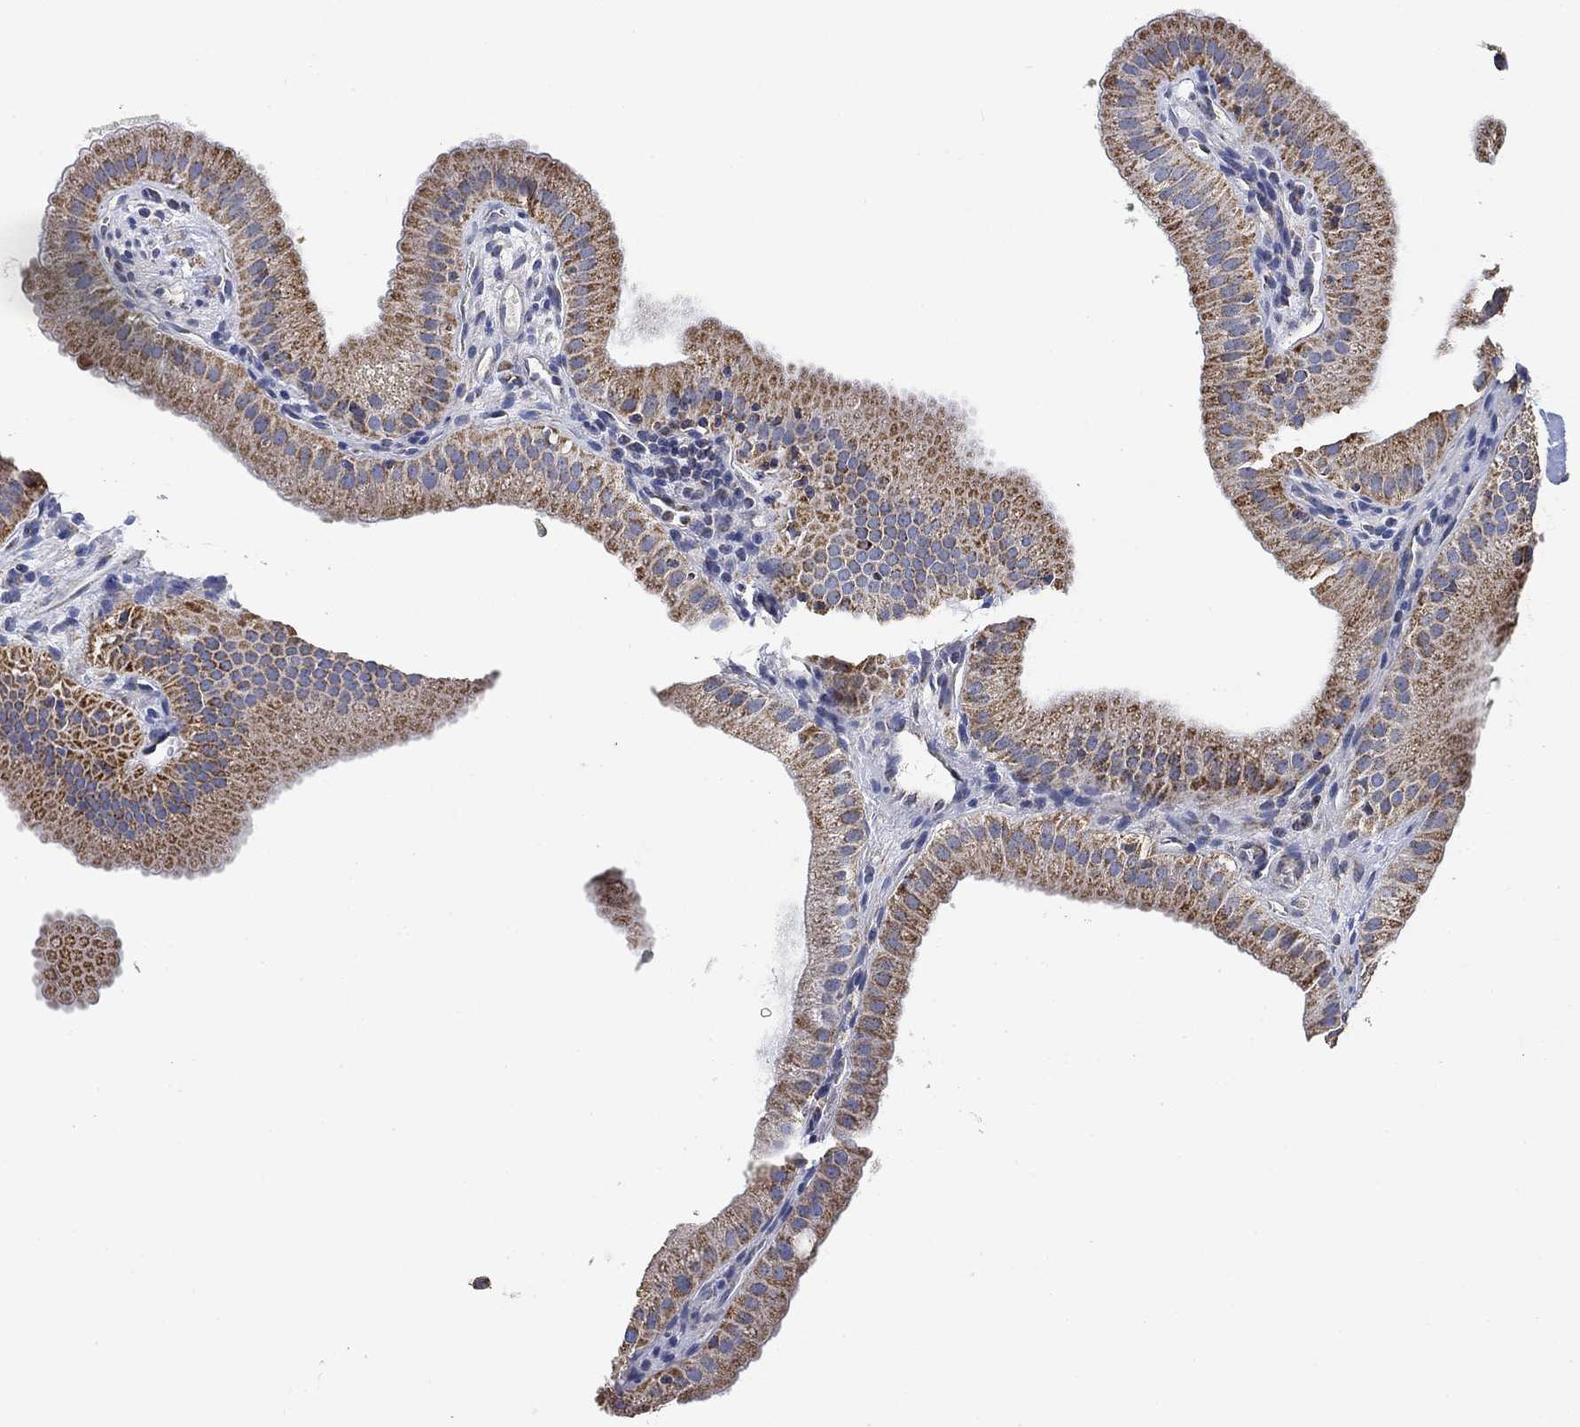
{"staining": {"intensity": "strong", "quantity": "<25%", "location": "cytoplasmic/membranous"}, "tissue": "gallbladder", "cell_type": "Glandular cells", "image_type": "normal", "snomed": [{"axis": "morphology", "description": "Normal tissue, NOS"}, {"axis": "topography", "description": "Gallbladder"}], "caption": "Immunohistochemistry (IHC) of benign gallbladder exhibits medium levels of strong cytoplasmic/membranous positivity in approximately <25% of glandular cells.", "gene": "NDUFS3", "patient": {"sex": "male", "age": 67}}